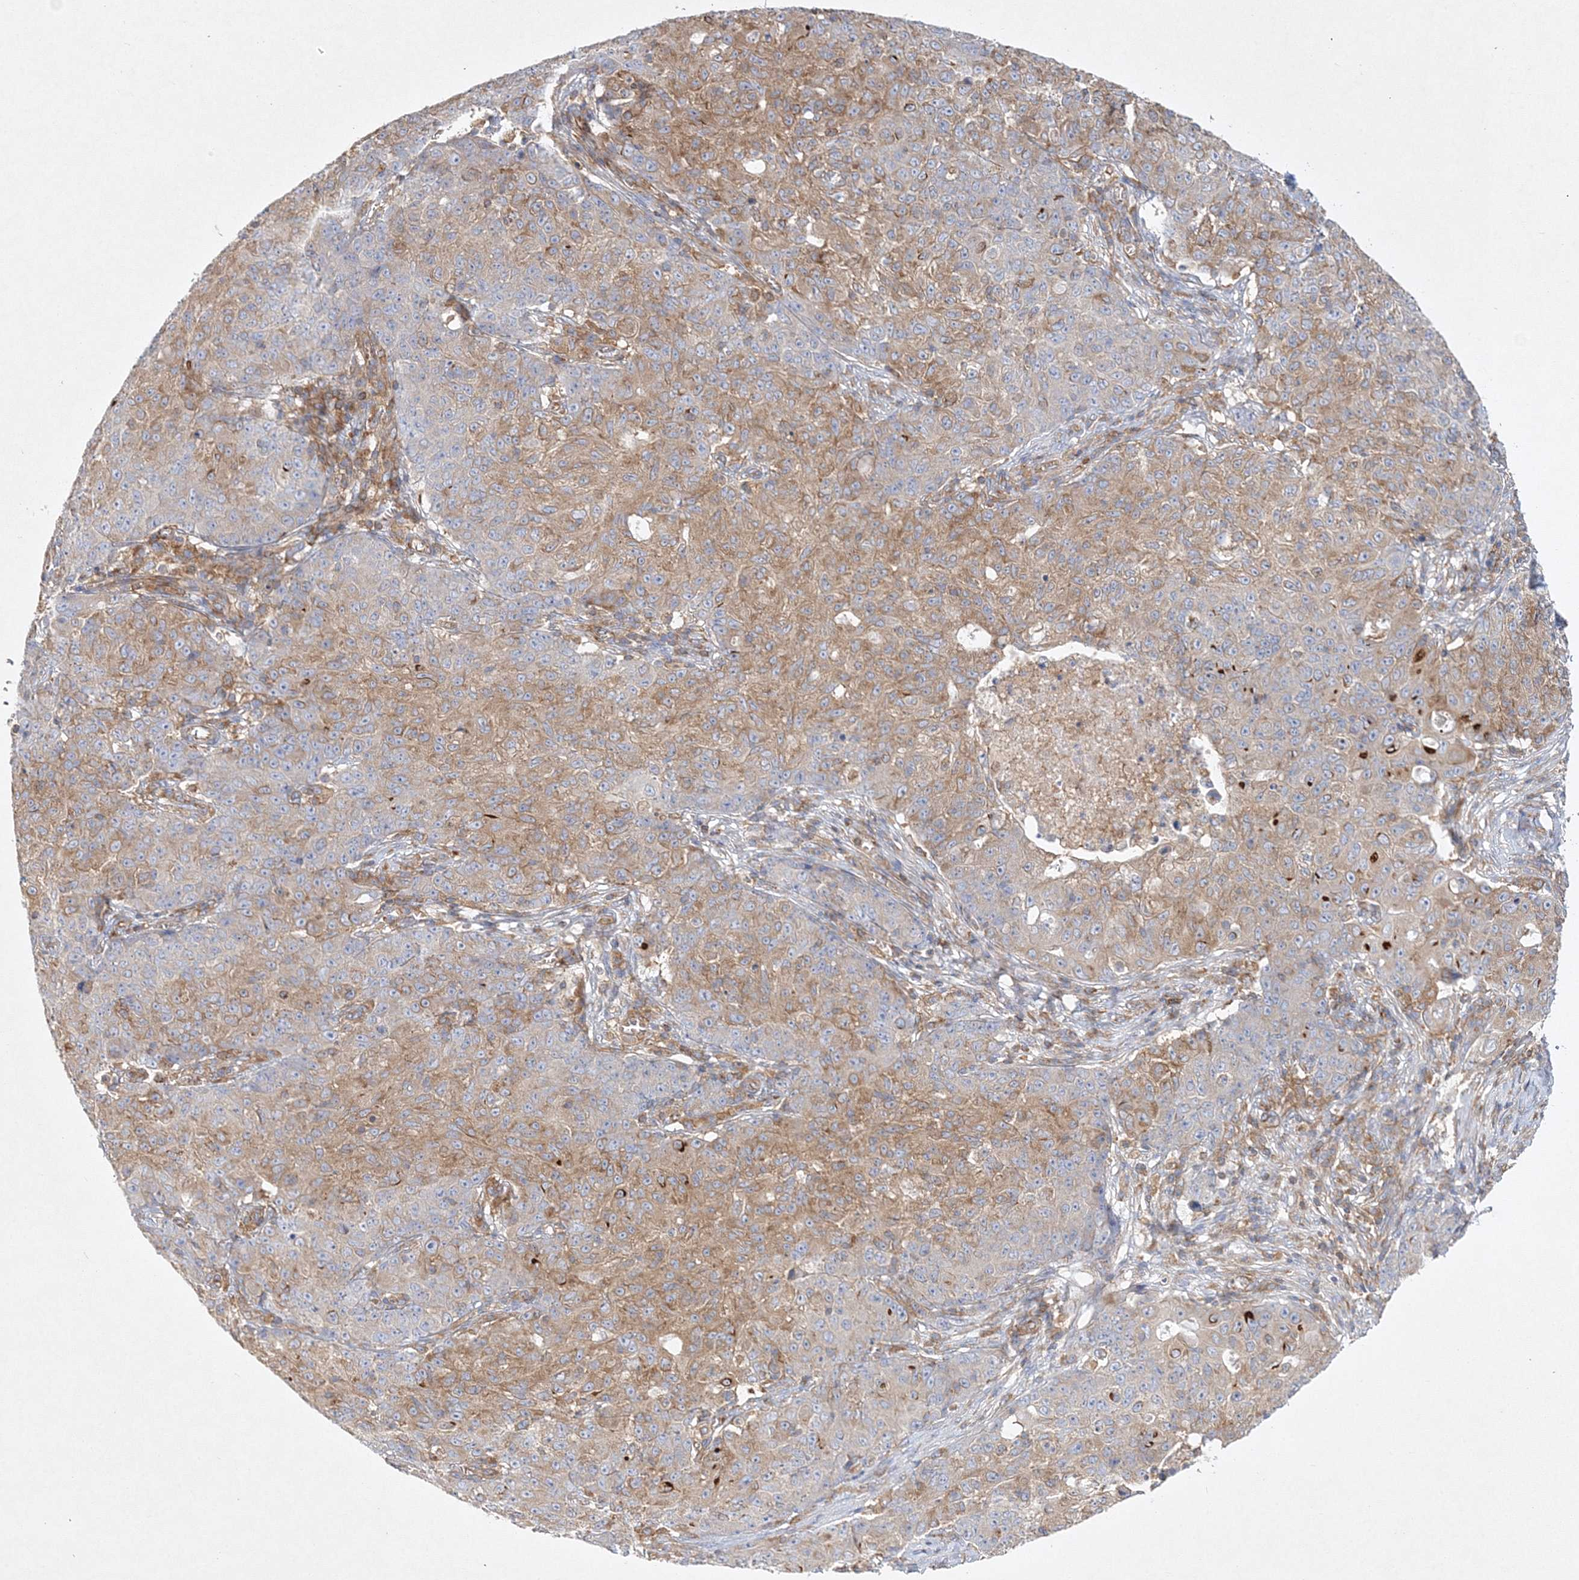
{"staining": {"intensity": "moderate", "quantity": ">75%", "location": "cytoplasmic/membranous"}, "tissue": "ovarian cancer", "cell_type": "Tumor cells", "image_type": "cancer", "snomed": [{"axis": "morphology", "description": "Carcinoma, endometroid"}, {"axis": "topography", "description": "Ovary"}], "caption": "An image showing moderate cytoplasmic/membranous positivity in about >75% of tumor cells in ovarian cancer, as visualized by brown immunohistochemical staining.", "gene": "WDR37", "patient": {"sex": "female", "age": 42}}